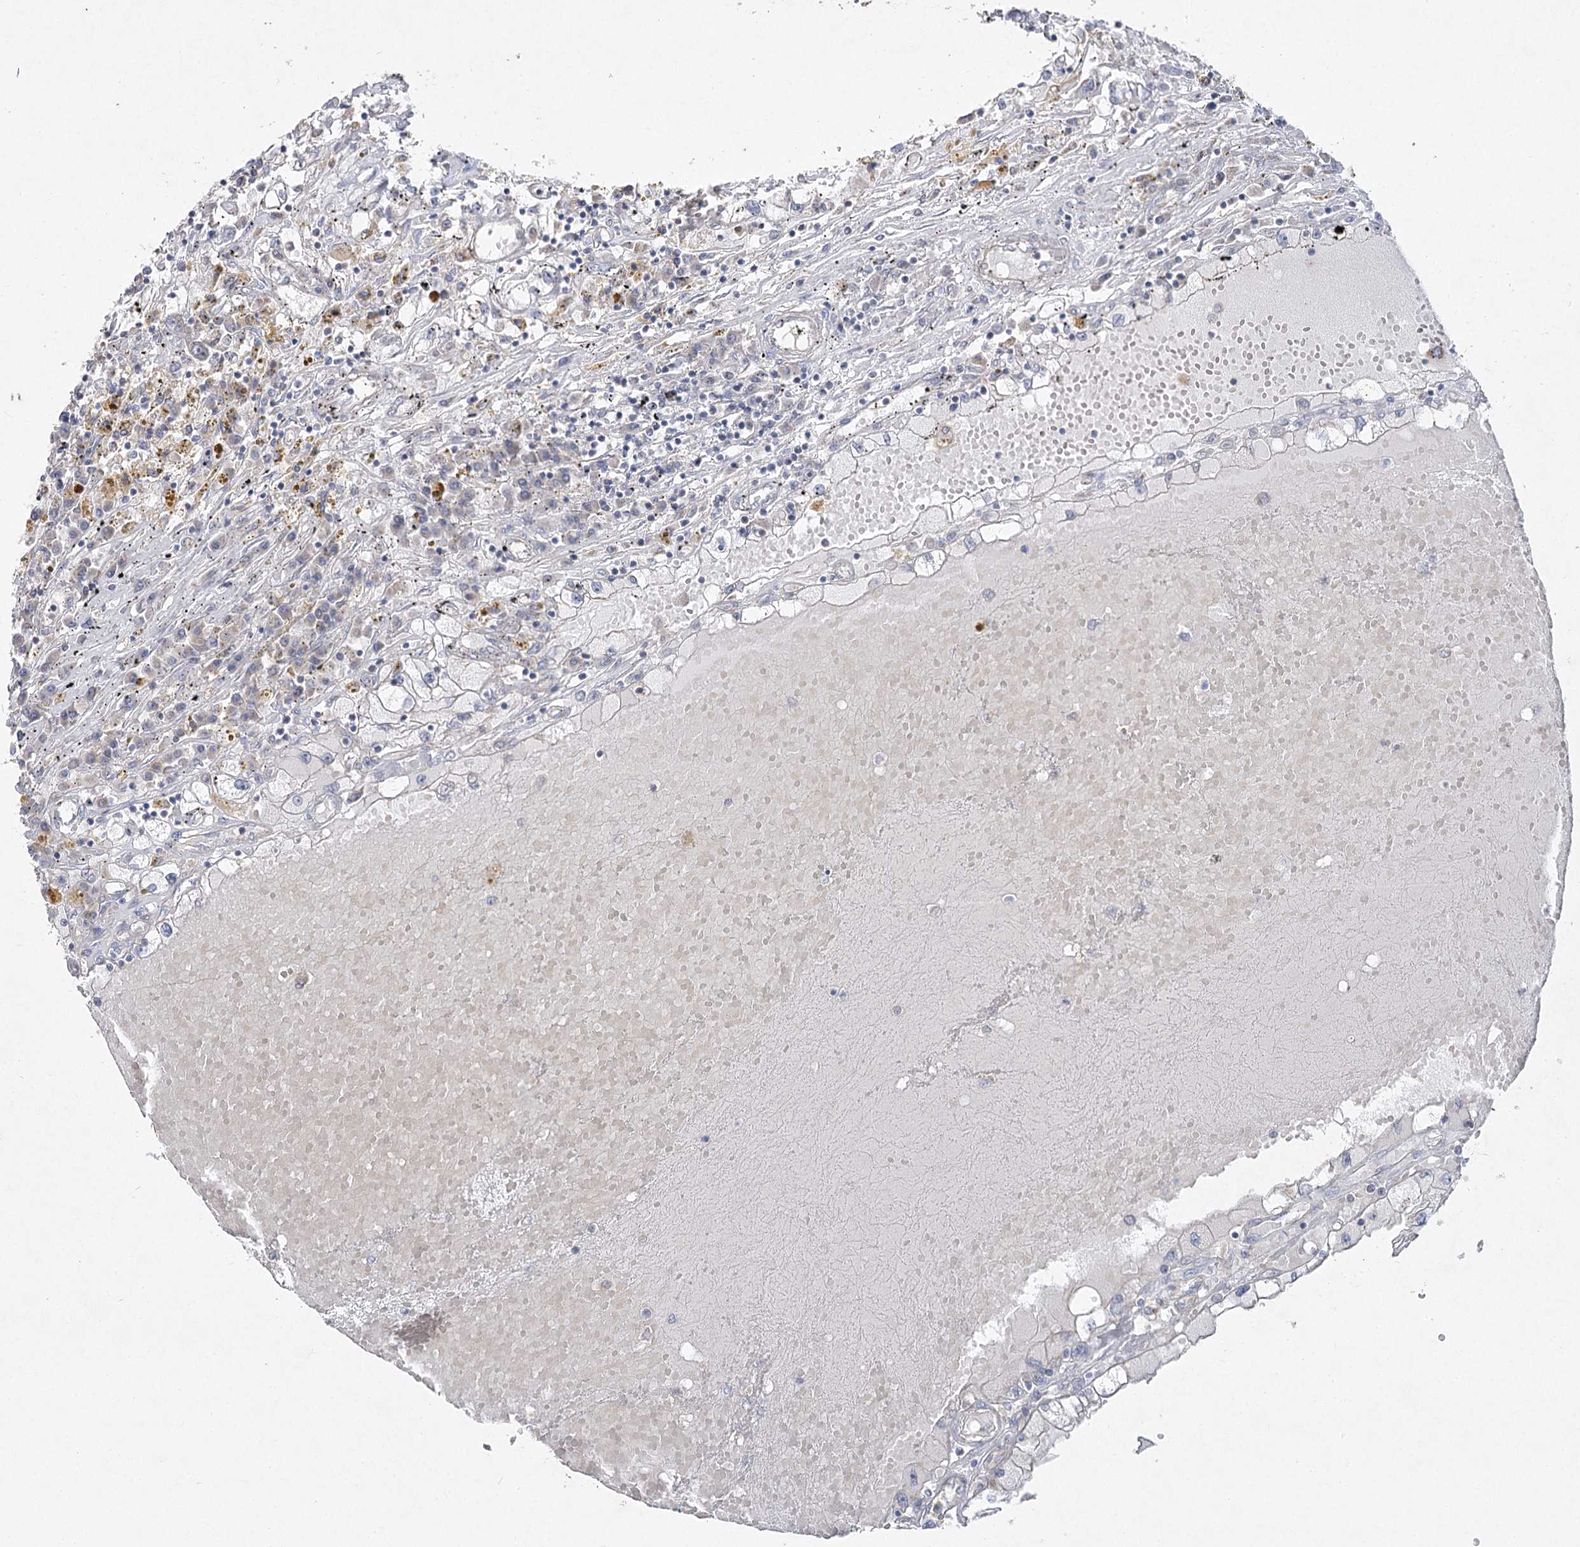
{"staining": {"intensity": "negative", "quantity": "none", "location": "none"}, "tissue": "renal cancer", "cell_type": "Tumor cells", "image_type": "cancer", "snomed": [{"axis": "morphology", "description": "Adenocarcinoma, NOS"}, {"axis": "topography", "description": "Kidney"}], "caption": "An immunohistochemistry (IHC) photomicrograph of renal adenocarcinoma is shown. There is no staining in tumor cells of renal adenocarcinoma. (Immunohistochemistry, brightfield microscopy, high magnification).", "gene": "TMEM187", "patient": {"sex": "male", "age": 56}}